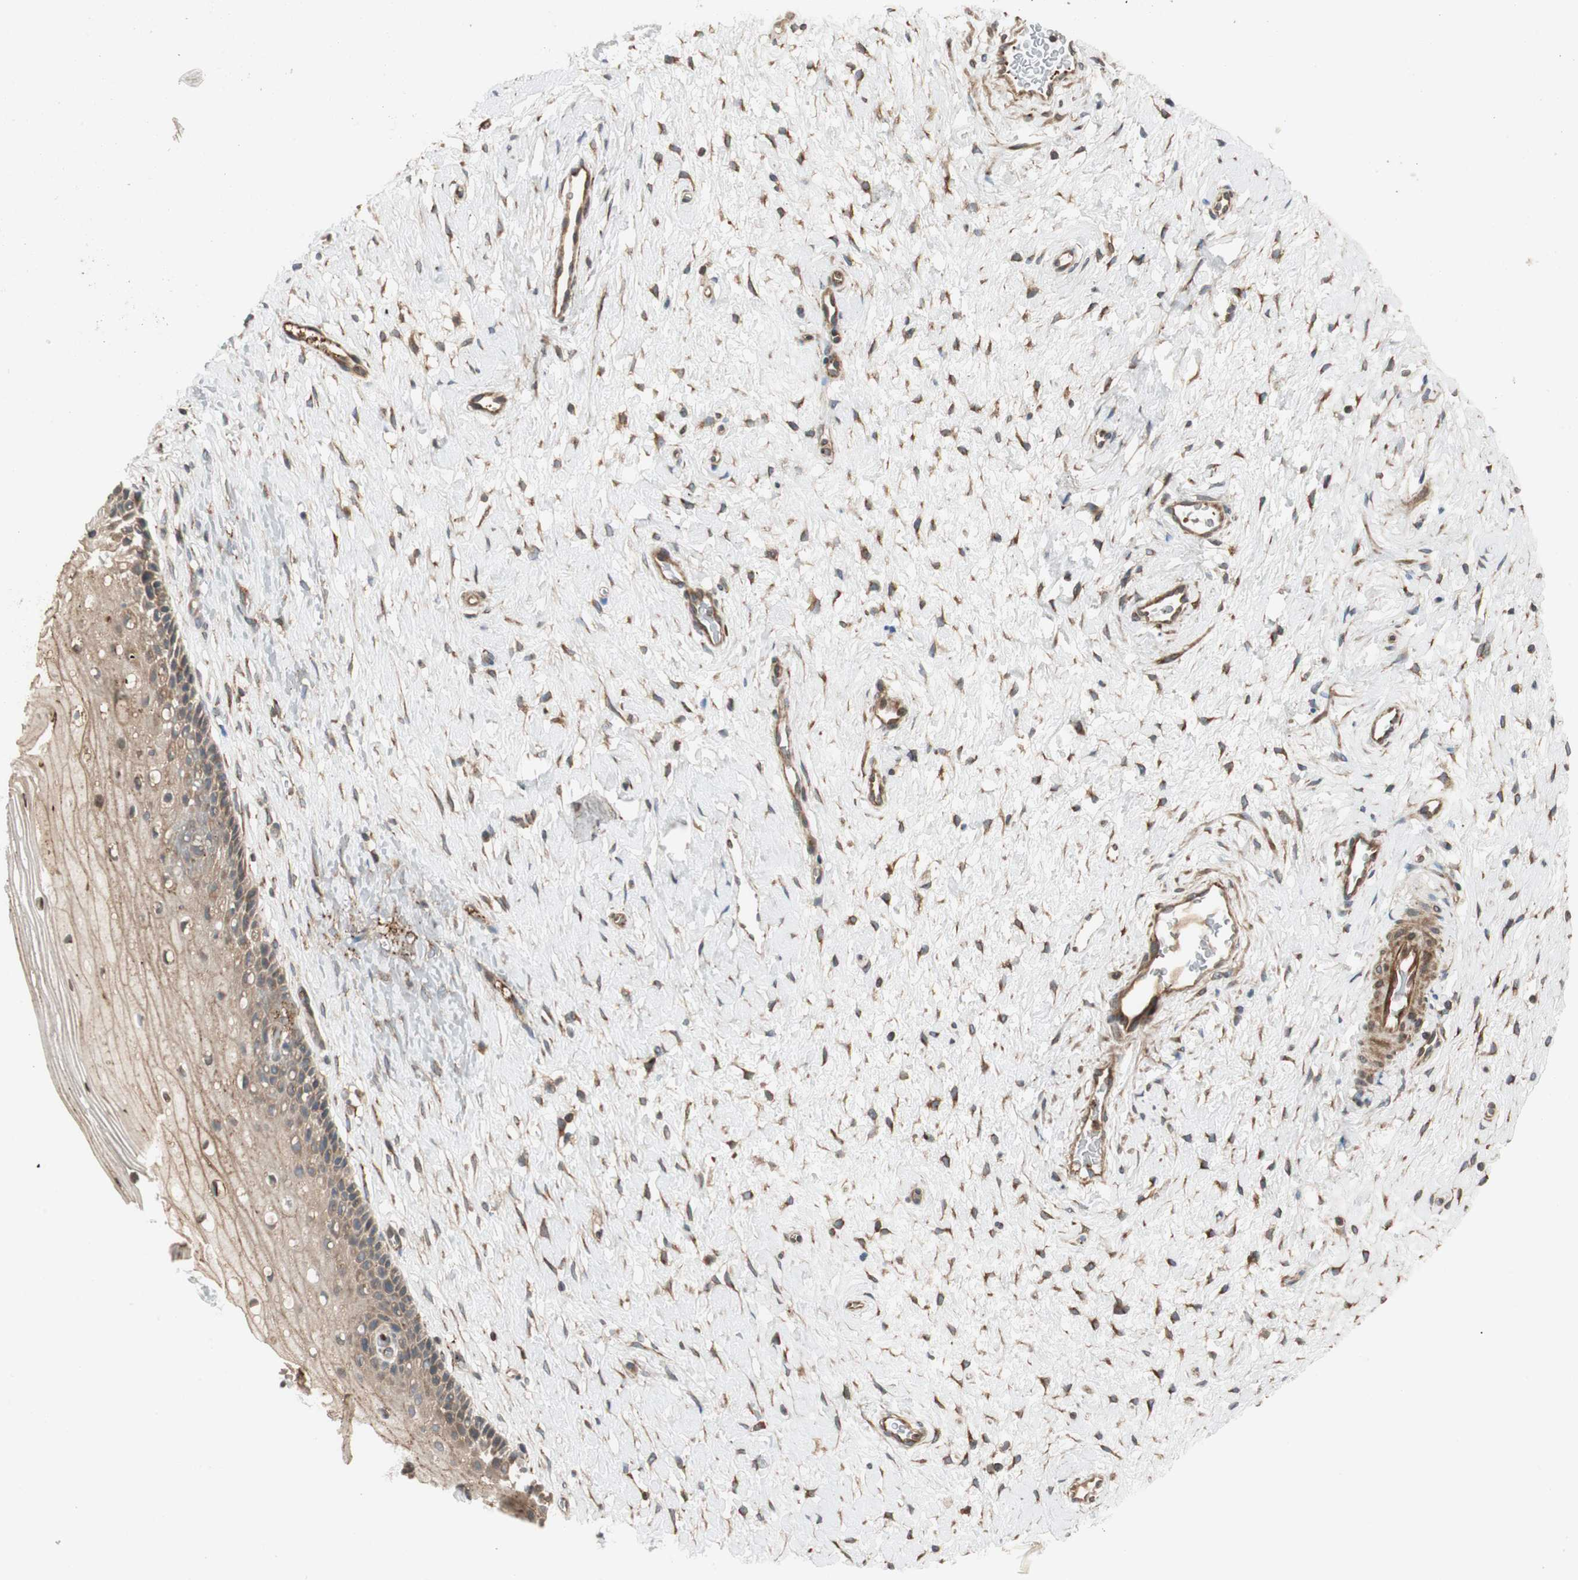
{"staining": {"intensity": "moderate", "quantity": ">75%", "location": "cytoplasmic/membranous"}, "tissue": "cervix", "cell_type": "Glandular cells", "image_type": "normal", "snomed": [{"axis": "morphology", "description": "Normal tissue, NOS"}, {"axis": "topography", "description": "Cervix"}], "caption": "Cervix stained with IHC exhibits moderate cytoplasmic/membranous positivity in about >75% of glandular cells.", "gene": "PRKG1", "patient": {"sex": "female", "age": 39}}